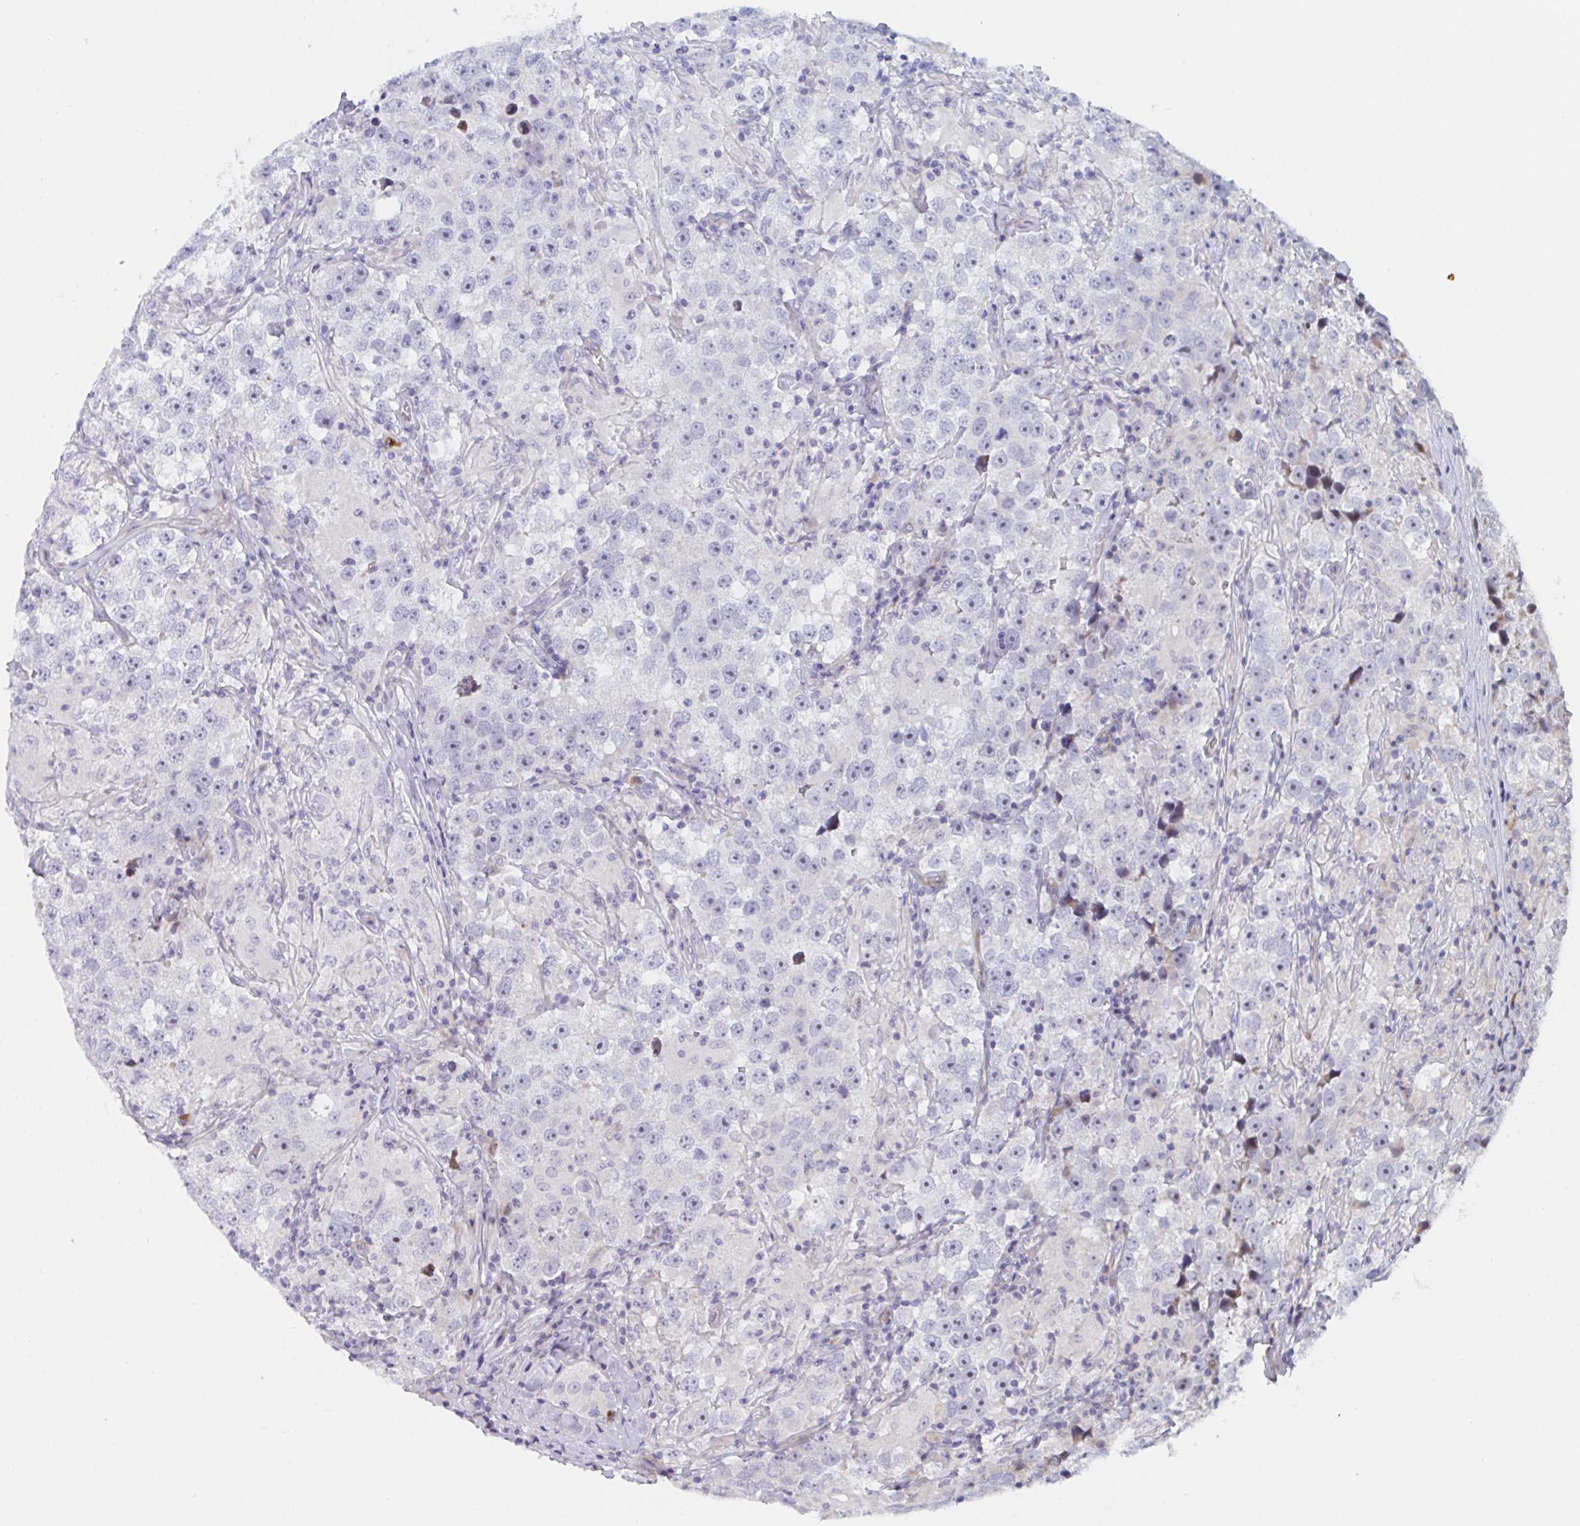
{"staining": {"intensity": "negative", "quantity": "none", "location": "none"}, "tissue": "testis cancer", "cell_type": "Tumor cells", "image_type": "cancer", "snomed": [{"axis": "morphology", "description": "Seminoma, NOS"}, {"axis": "topography", "description": "Testis"}], "caption": "The immunohistochemistry (IHC) image has no significant positivity in tumor cells of testis seminoma tissue.", "gene": "DUXA", "patient": {"sex": "male", "age": 46}}